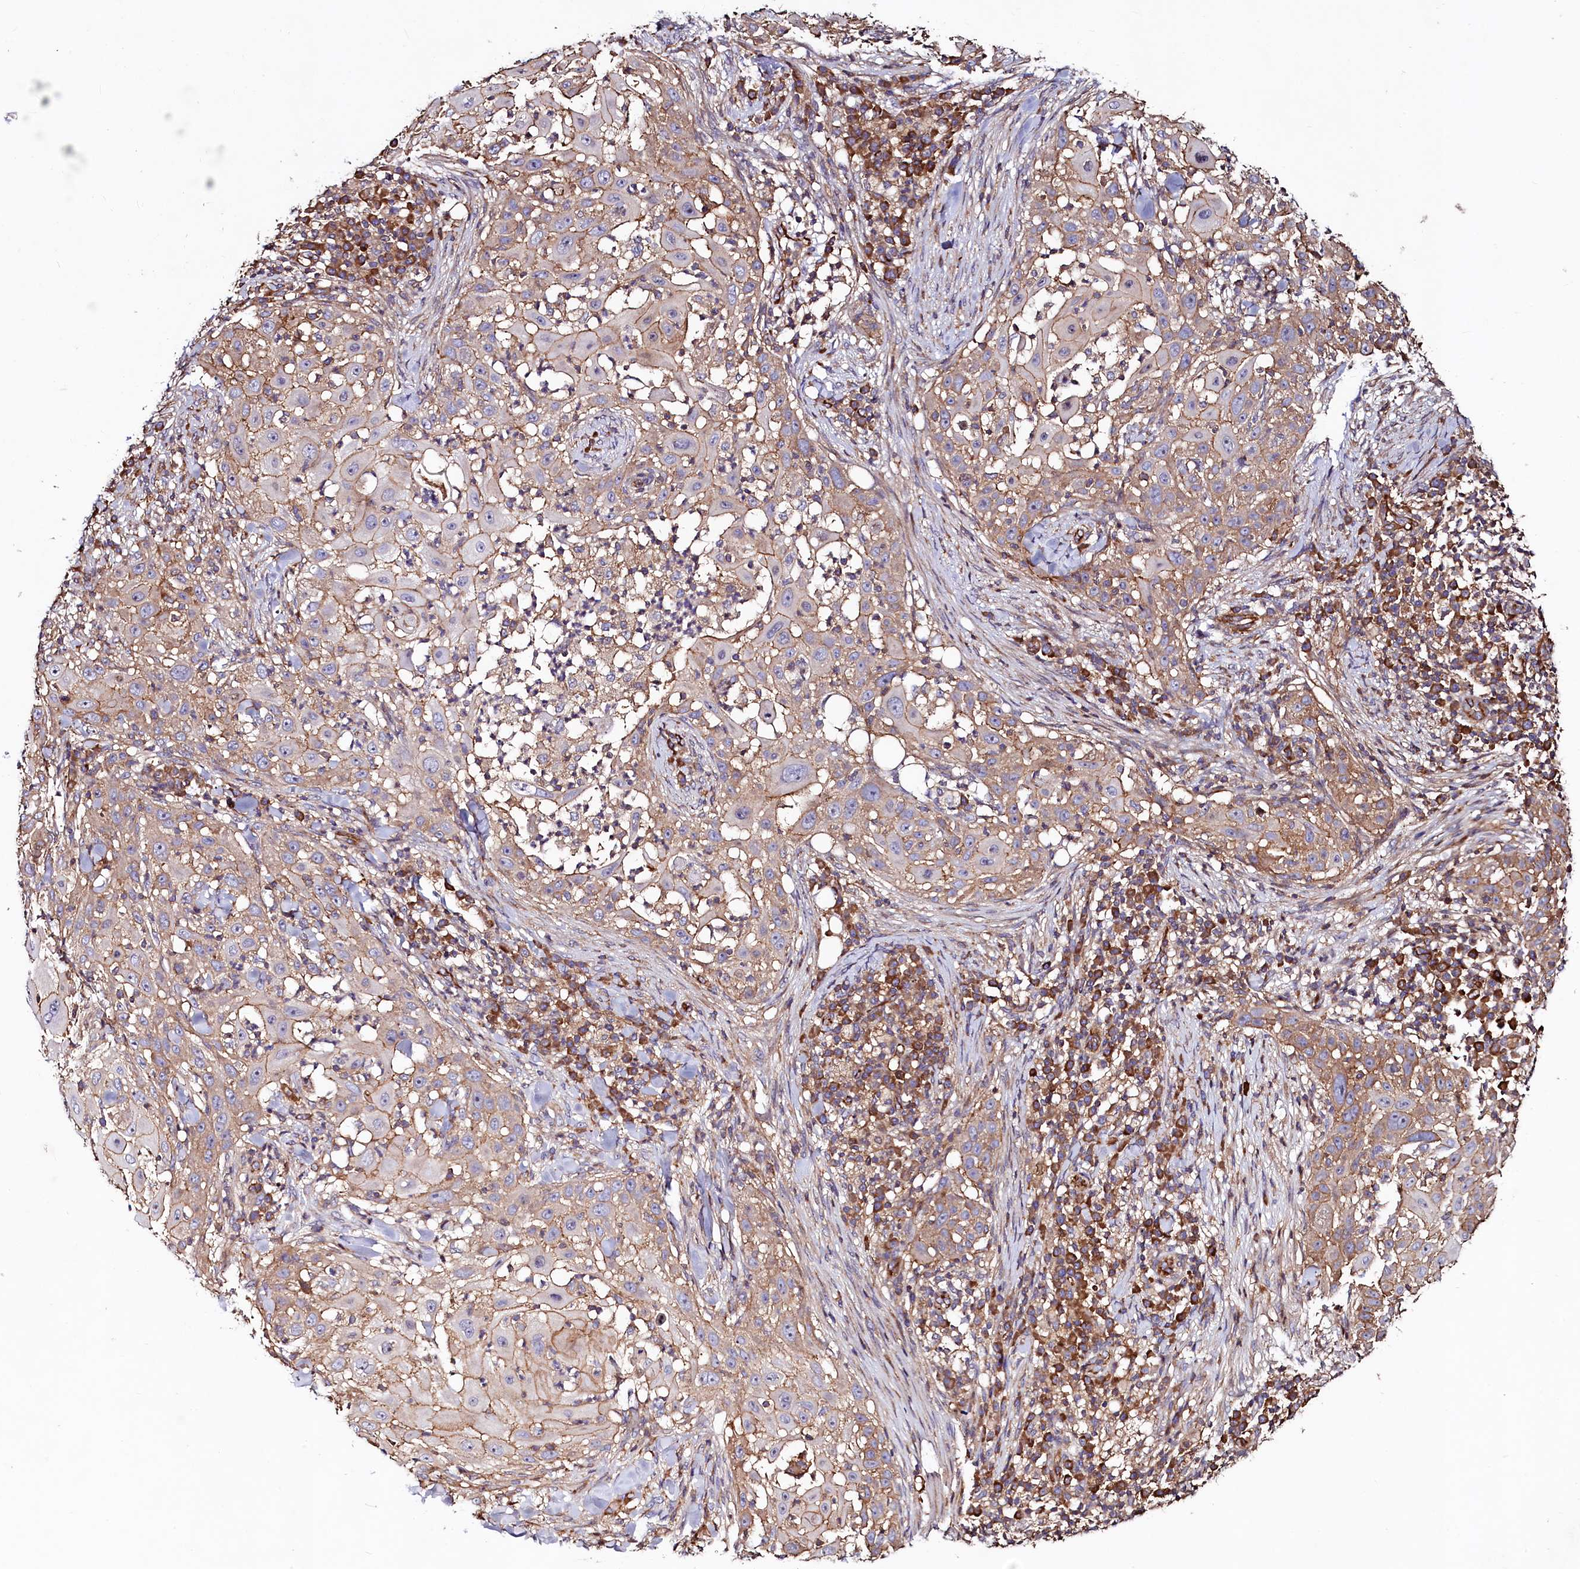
{"staining": {"intensity": "weak", "quantity": "25%-75%", "location": "cytoplasmic/membranous"}, "tissue": "skin cancer", "cell_type": "Tumor cells", "image_type": "cancer", "snomed": [{"axis": "morphology", "description": "Squamous cell carcinoma, NOS"}, {"axis": "topography", "description": "Skin"}], "caption": "Brown immunohistochemical staining in squamous cell carcinoma (skin) shows weak cytoplasmic/membranous expression in about 25%-75% of tumor cells.", "gene": "KLHDC4", "patient": {"sex": "female", "age": 44}}